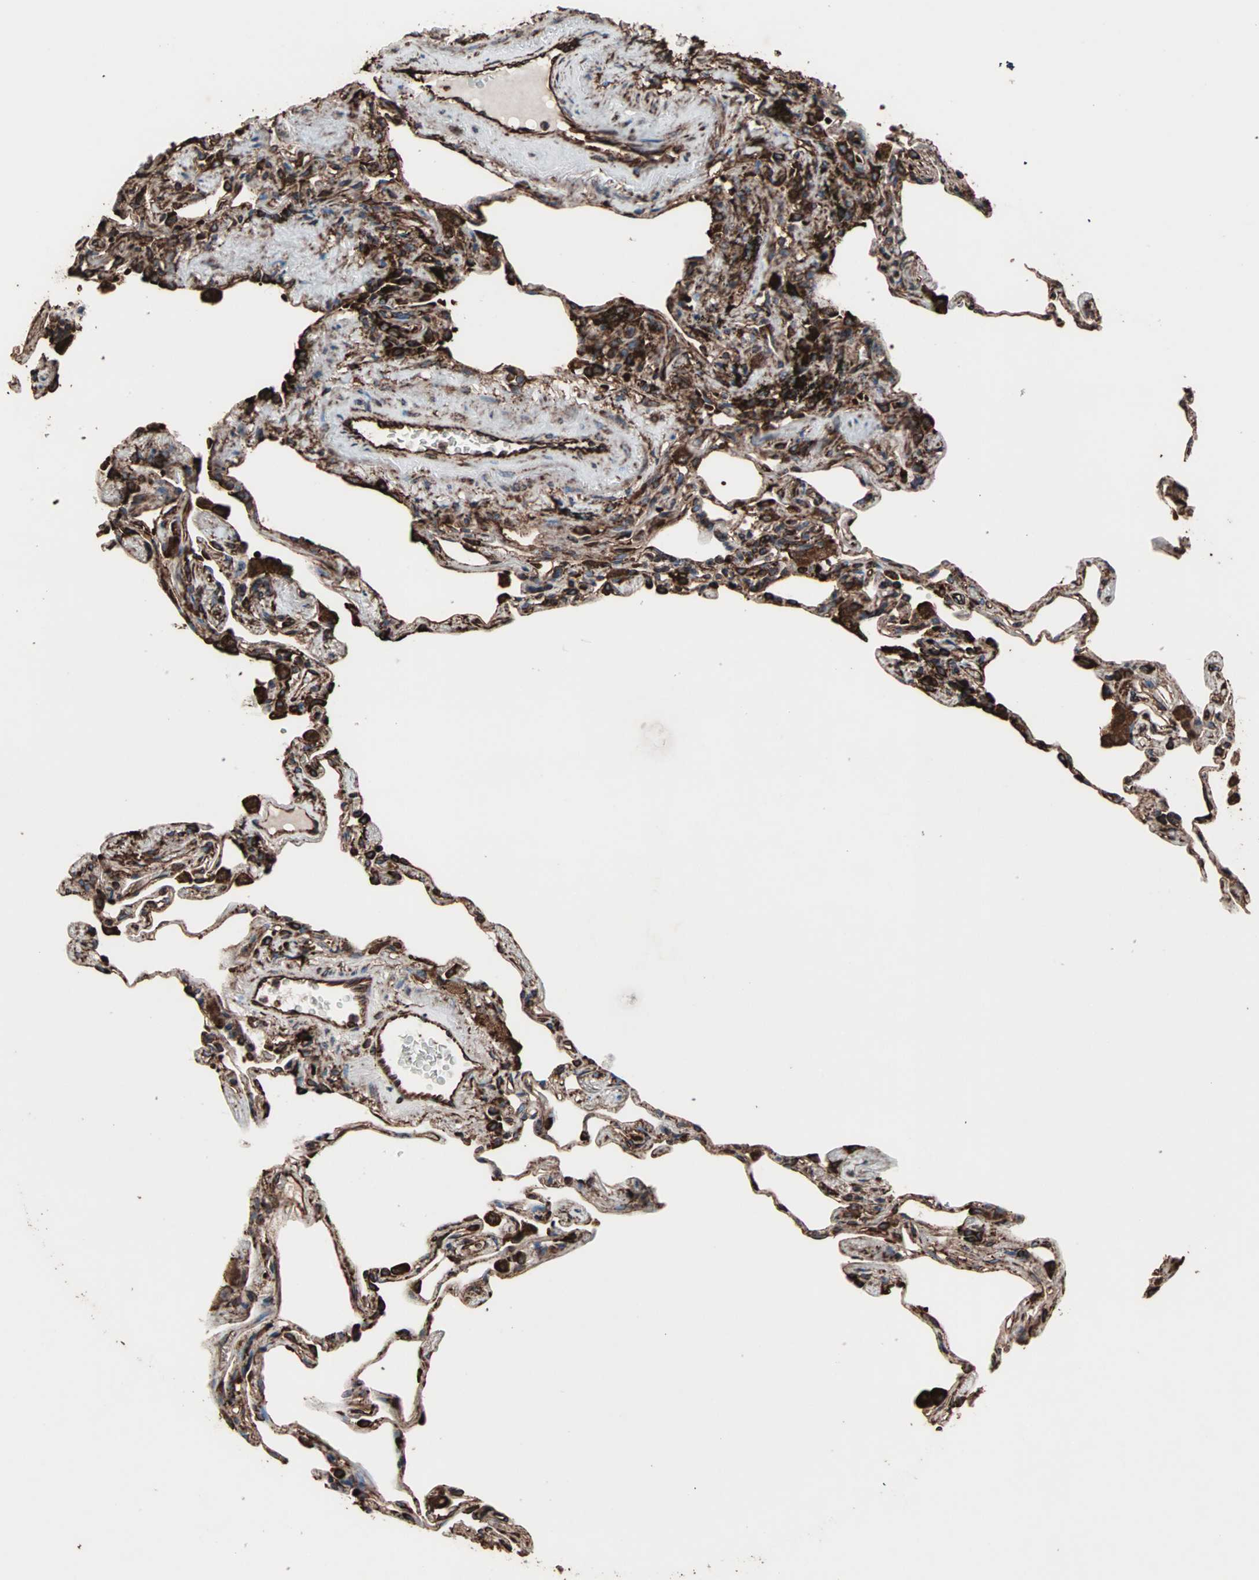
{"staining": {"intensity": "strong", "quantity": ">75%", "location": "cytoplasmic/membranous"}, "tissue": "lung", "cell_type": "Alveolar cells", "image_type": "normal", "snomed": [{"axis": "morphology", "description": "Normal tissue, NOS"}, {"axis": "morphology", "description": "Inflammation, NOS"}, {"axis": "topography", "description": "Lung"}], "caption": "IHC of unremarkable human lung exhibits high levels of strong cytoplasmic/membranous staining in approximately >75% of alveolar cells.", "gene": "HSP90B1", "patient": {"sex": "male", "age": 69}}